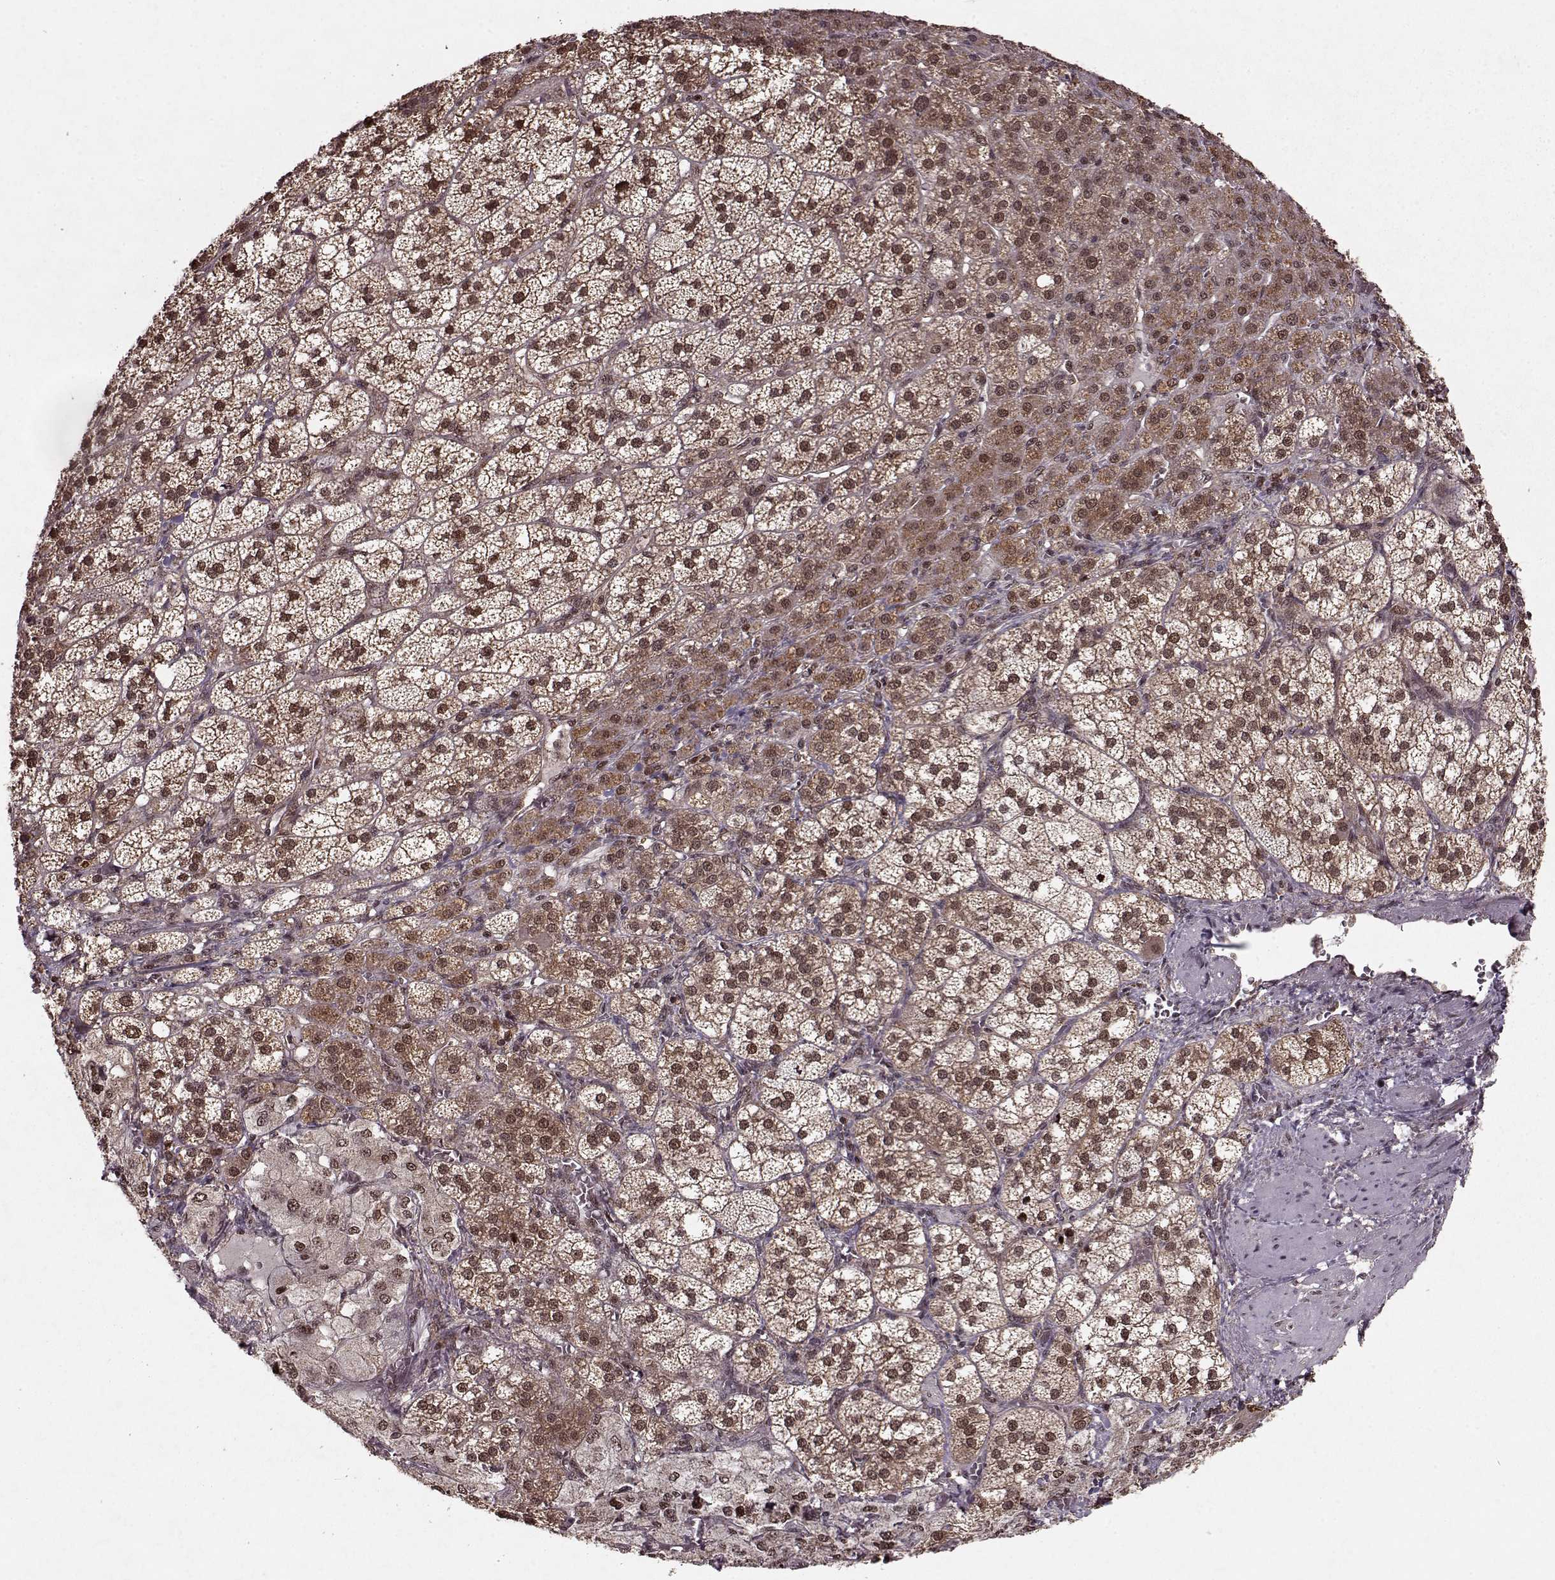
{"staining": {"intensity": "strong", "quantity": ">75%", "location": "cytoplasmic/membranous,nuclear"}, "tissue": "adrenal gland", "cell_type": "Glandular cells", "image_type": "normal", "snomed": [{"axis": "morphology", "description": "Normal tissue, NOS"}, {"axis": "topography", "description": "Adrenal gland"}], "caption": "Immunohistochemistry image of benign adrenal gland stained for a protein (brown), which demonstrates high levels of strong cytoplasmic/membranous,nuclear staining in about >75% of glandular cells.", "gene": "PSMA7", "patient": {"sex": "female", "age": 60}}